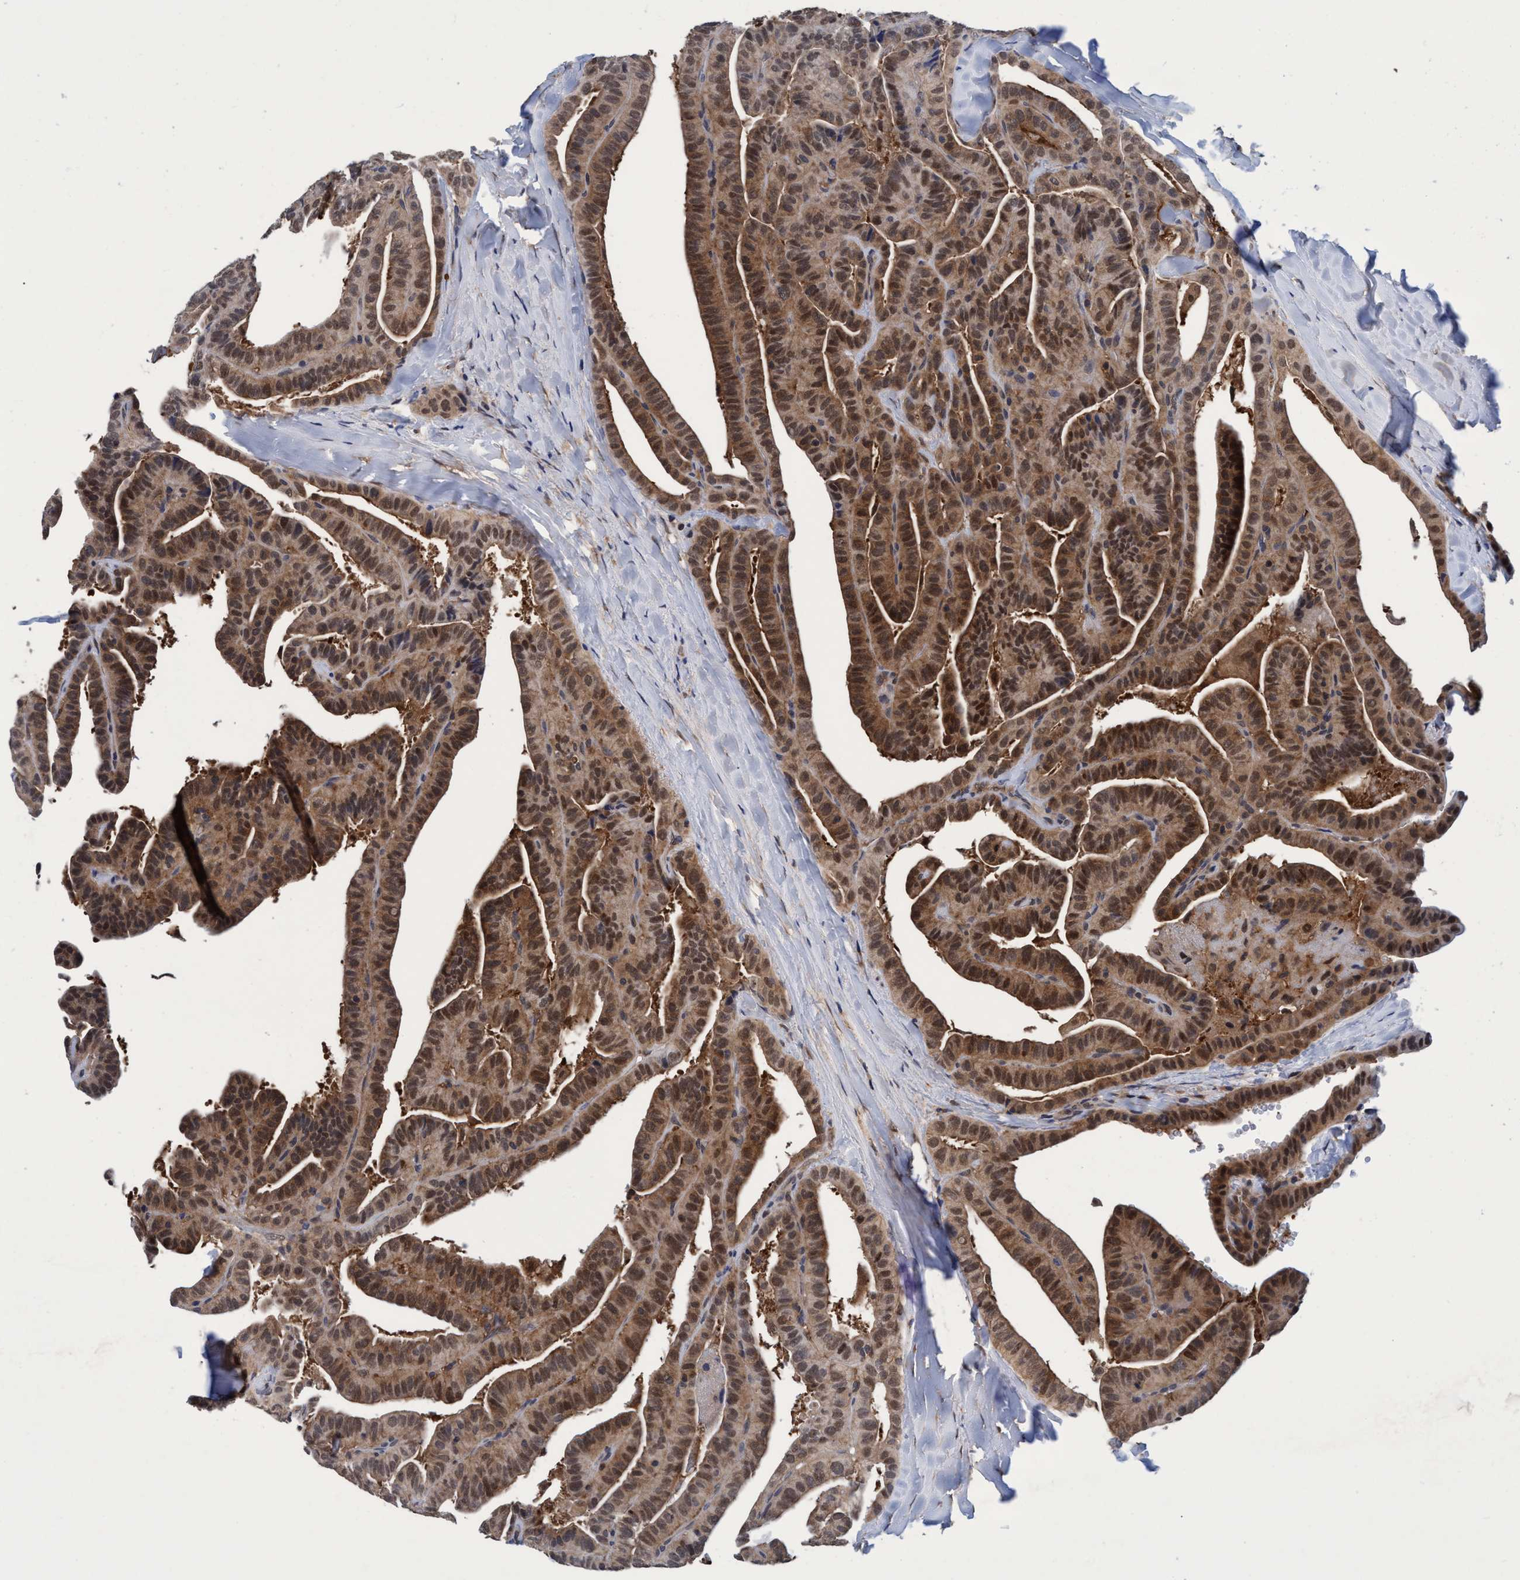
{"staining": {"intensity": "moderate", "quantity": ">75%", "location": "cytoplasmic/membranous,nuclear"}, "tissue": "thyroid cancer", "cell_type": "Tumor cells", "image_type": "cancer", "snomed": [{"axis": "morphology", "description": "Papillary adenocarcinoma, NOS"}, {"axis": "topography", "description": "Thyroid gland"}], "caption": "Immunohistochemistry (IHC) photomicrograph of human thyroid cancer stained for a protein (brown), which reveals medium levels of moderate cytoplasmic/membranous and nuclear staining in approximately >75% of tumor cells.", "gene": "PSMD12", "patient": {"sex": "male", "age": 77}}